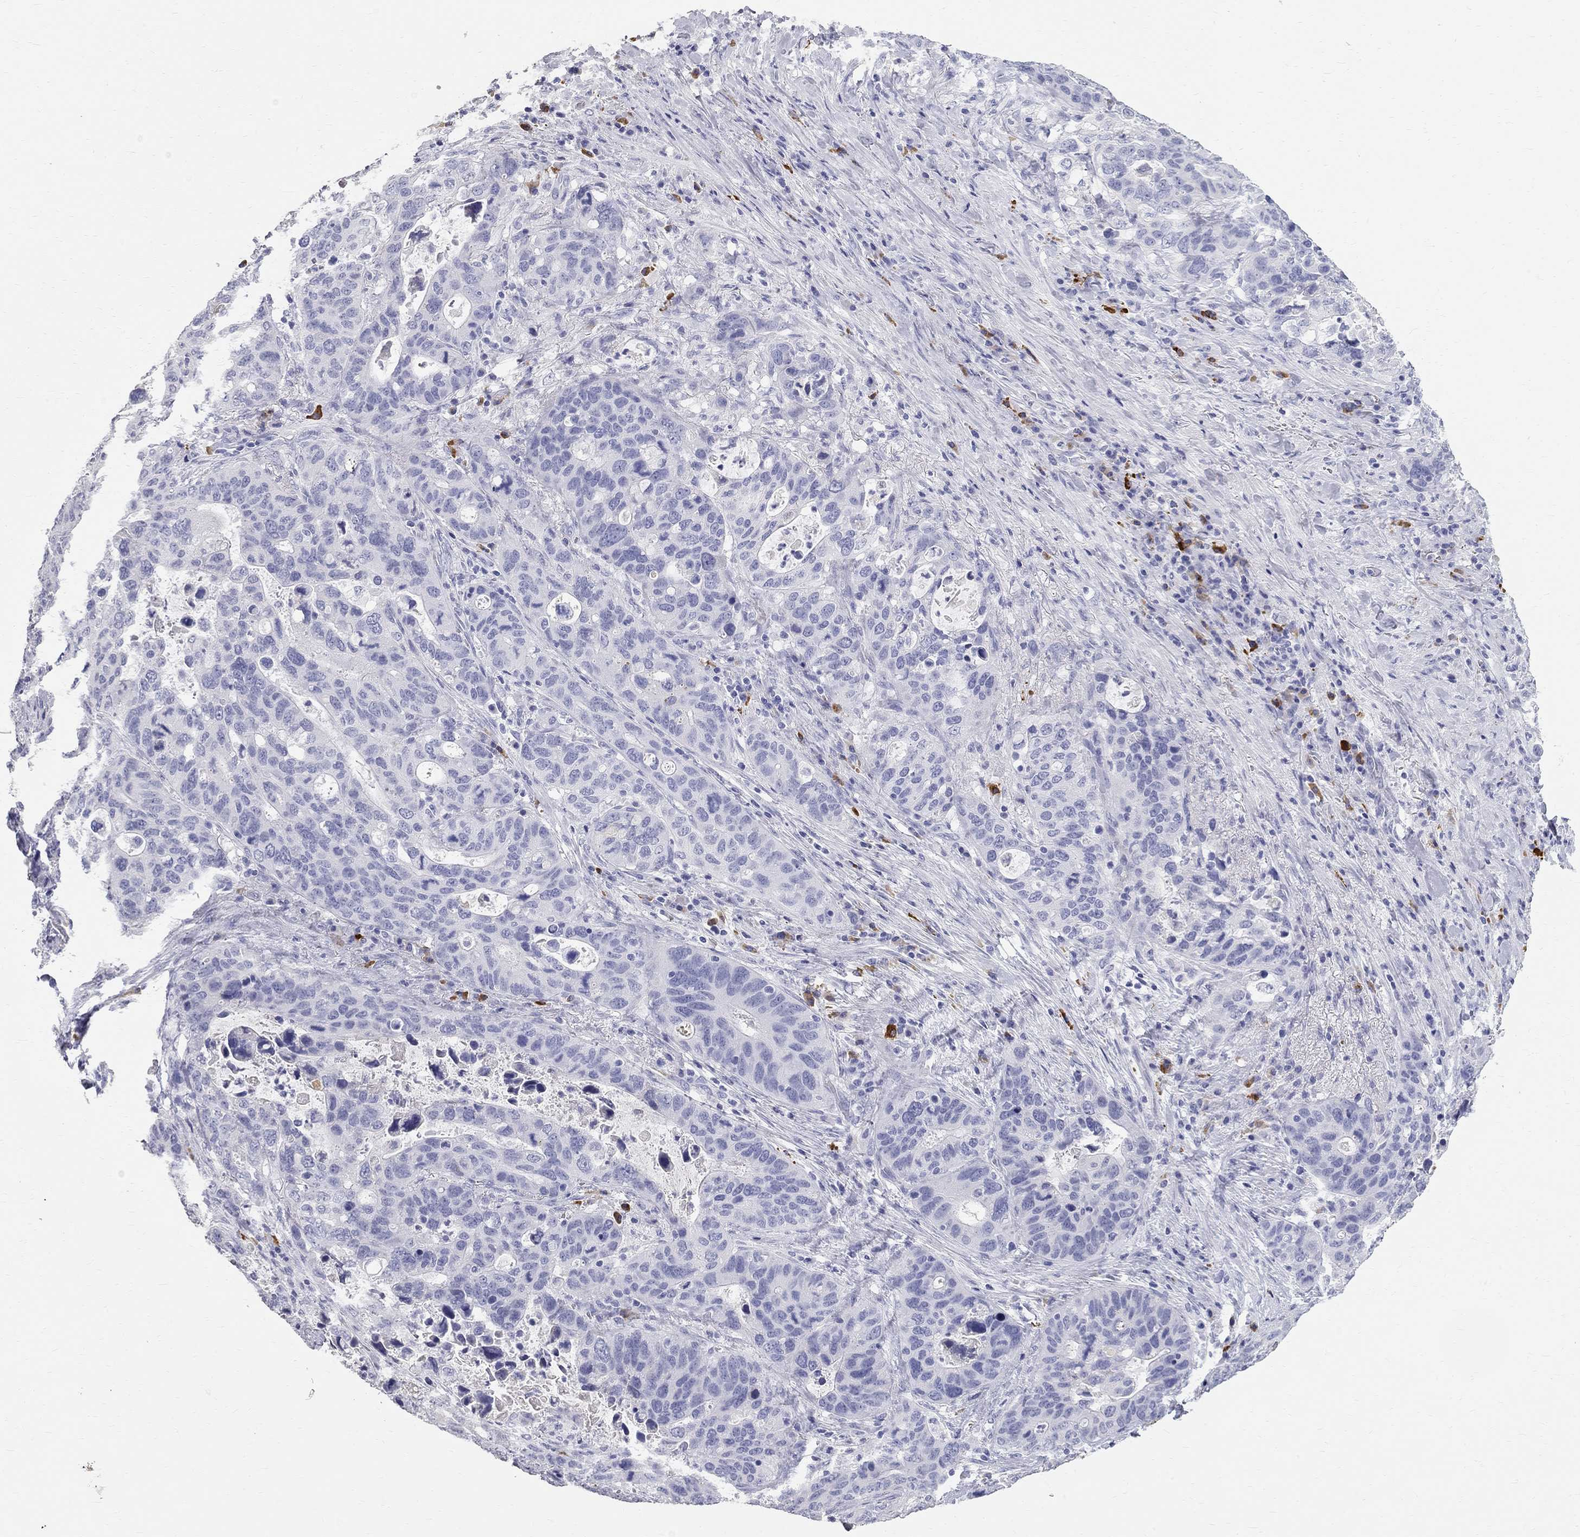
{"staining": {"intensity": "negative", "quantity": "none", "location": "none"}, "tissue": "stomach cancer", "cell_type": "Tumor cells", "image_type": "cancer", "snomed": [{"axis": "morphology", "description": "Adenocarcinoma, NOS"}, {"axis": "topography", "description": "Stomach"}], "caption": "A high-resolution histopathology image shows IHC staining of stomach adenocarcinoma, which shows no significant expression in tumor cells.", "gene": "PHOX2B", "patient": {"sex": "male", "age": 54}}